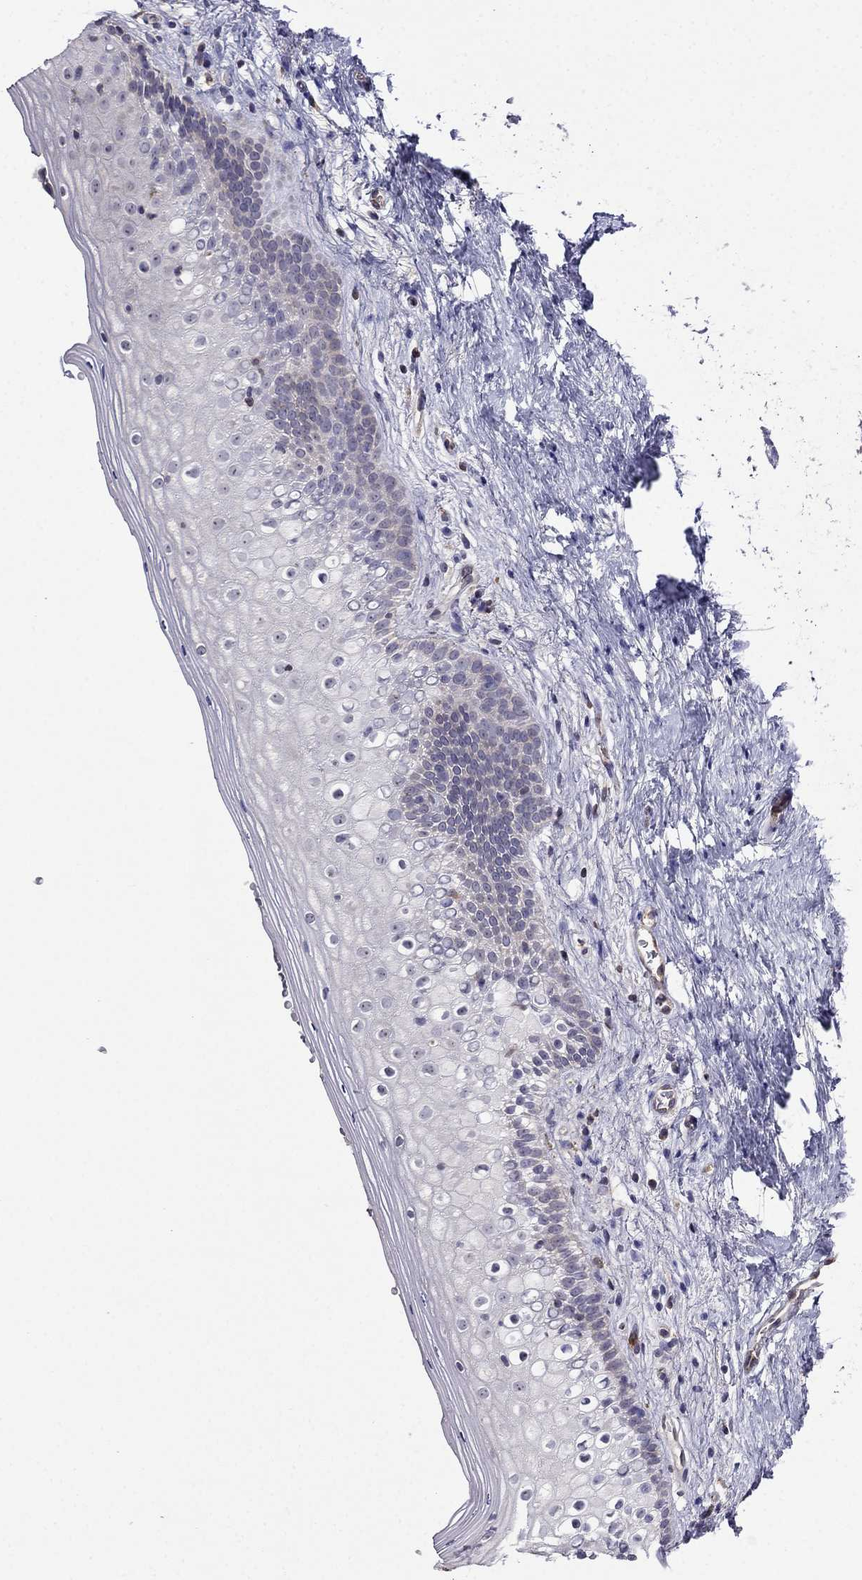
{"staining": {"intensity": "negative", "quantity": "none", "location": "none"}, "tissue": "vagina", "cell_type": "Squamous epithelial cells", "image_type": "normal", "snomed": [{"axis": "morphology", "description": "Normal tissue, NOS"}, {"axis": "topography", "description": "Vagina"}], "caption": "Protein analysis of unremarkable vagina reveals no significant staining in squamous epithelial cells. Brightfield microscopy of immunohistochemistry (IHC) stained with DAB (3,3'-diaminobenzidine) (brown) and hematoxylin (blue), captured at high magnification.", "gene": "GNAL", "patient": {"sex": "female", "age": 47}}